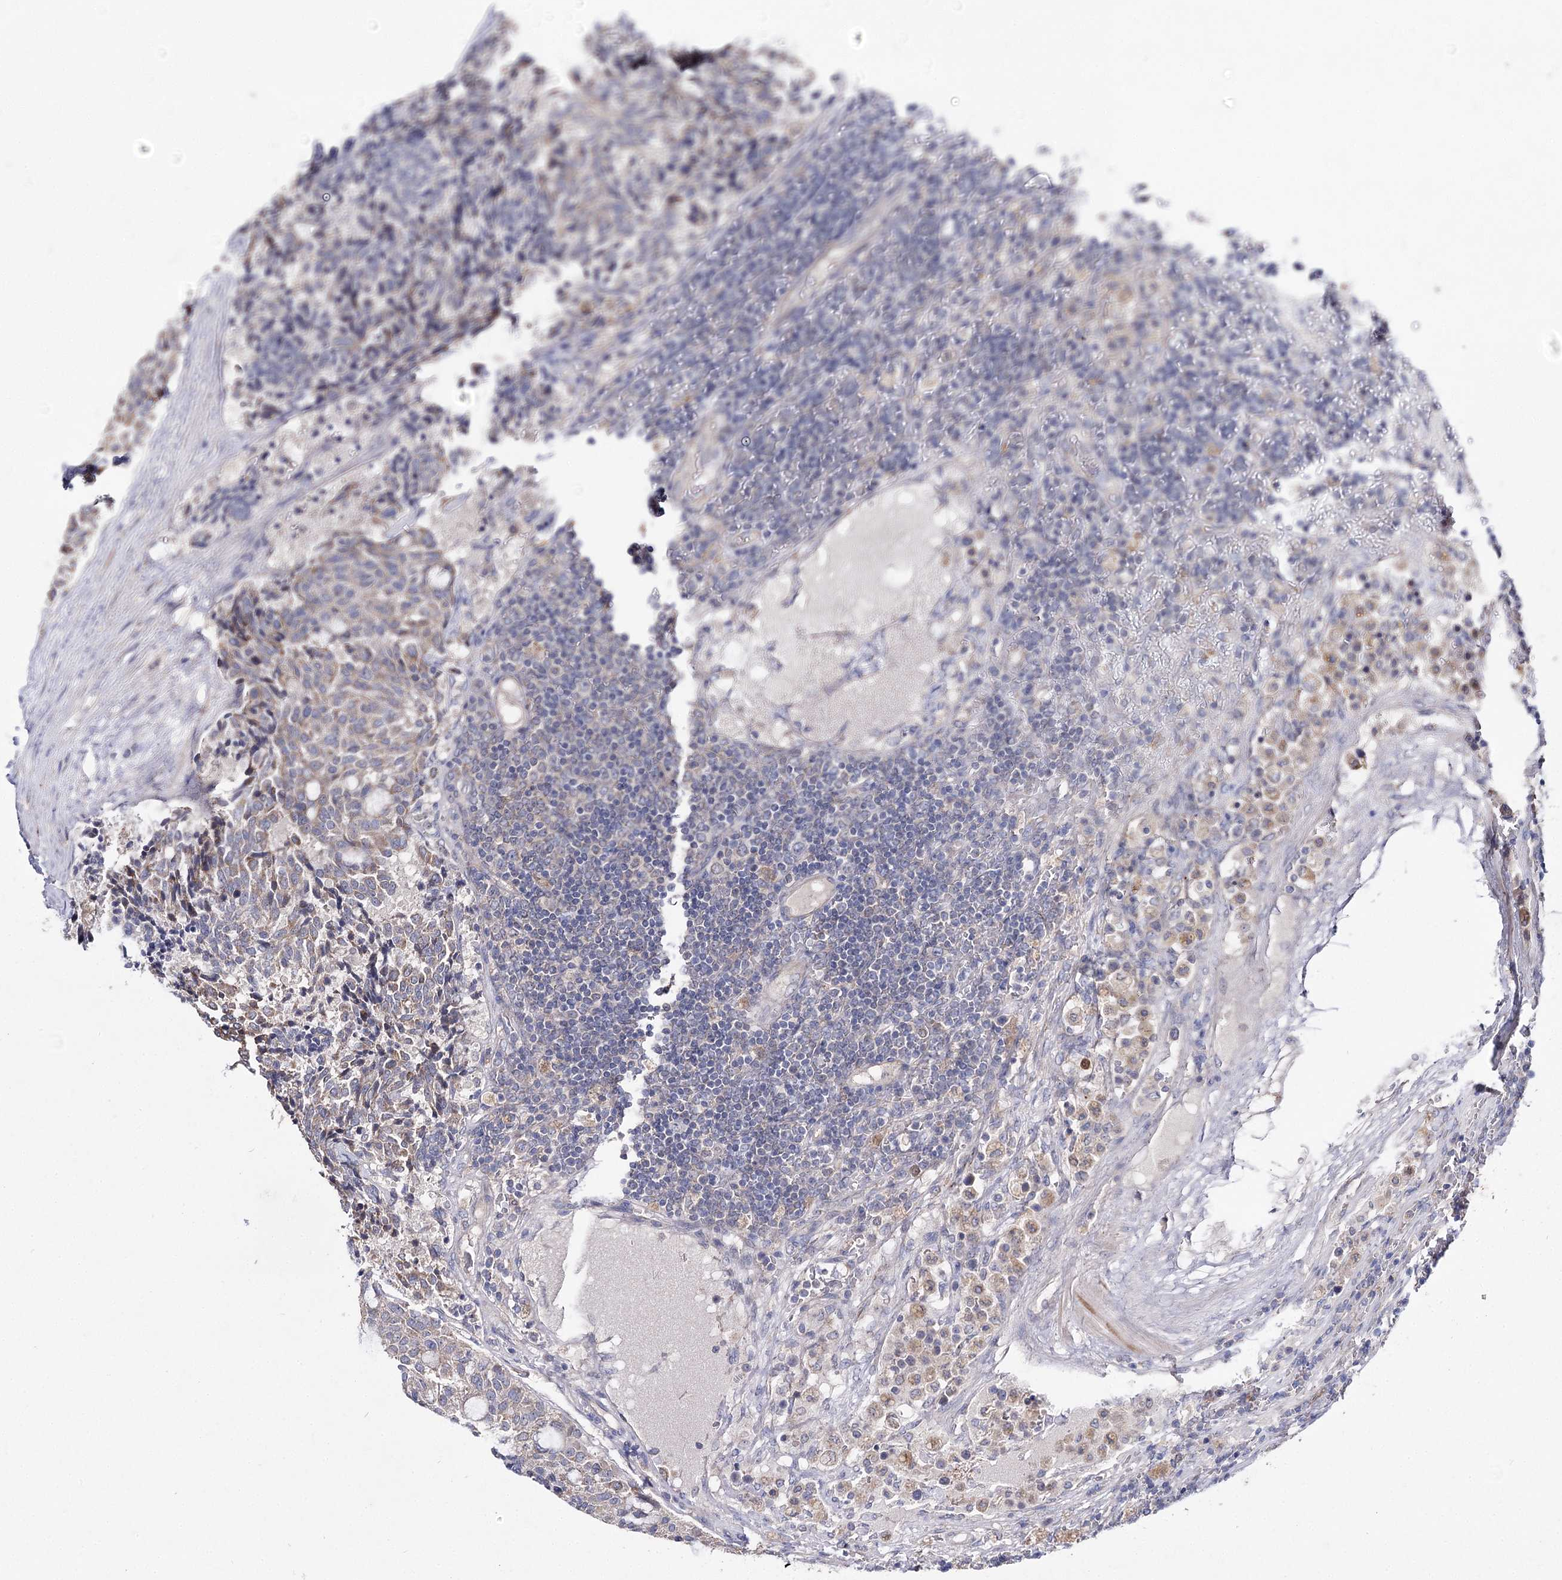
{"staining": {"intensity": "weak", "quantity": ">75%", "location": "cytoplasmic/membranous"}, "tissue": "carcinoid", "cell_type": "Tumor cells", "image_type": "cancer", "snomed": [{"axis": "morphology", "description": "Carcinoid, malignant, NOS"}, {"axis": "topography", "description": "Pancreas"}], "caption": "Protein expression analysis of carcinoid (malignant) demonstrates weak cytoplasmic/membranous expression in about >75% of tumor cells. Nuclei are stained in blue.", "gene": "AURKC", "patient": {"sex": "female", "age": 54}}